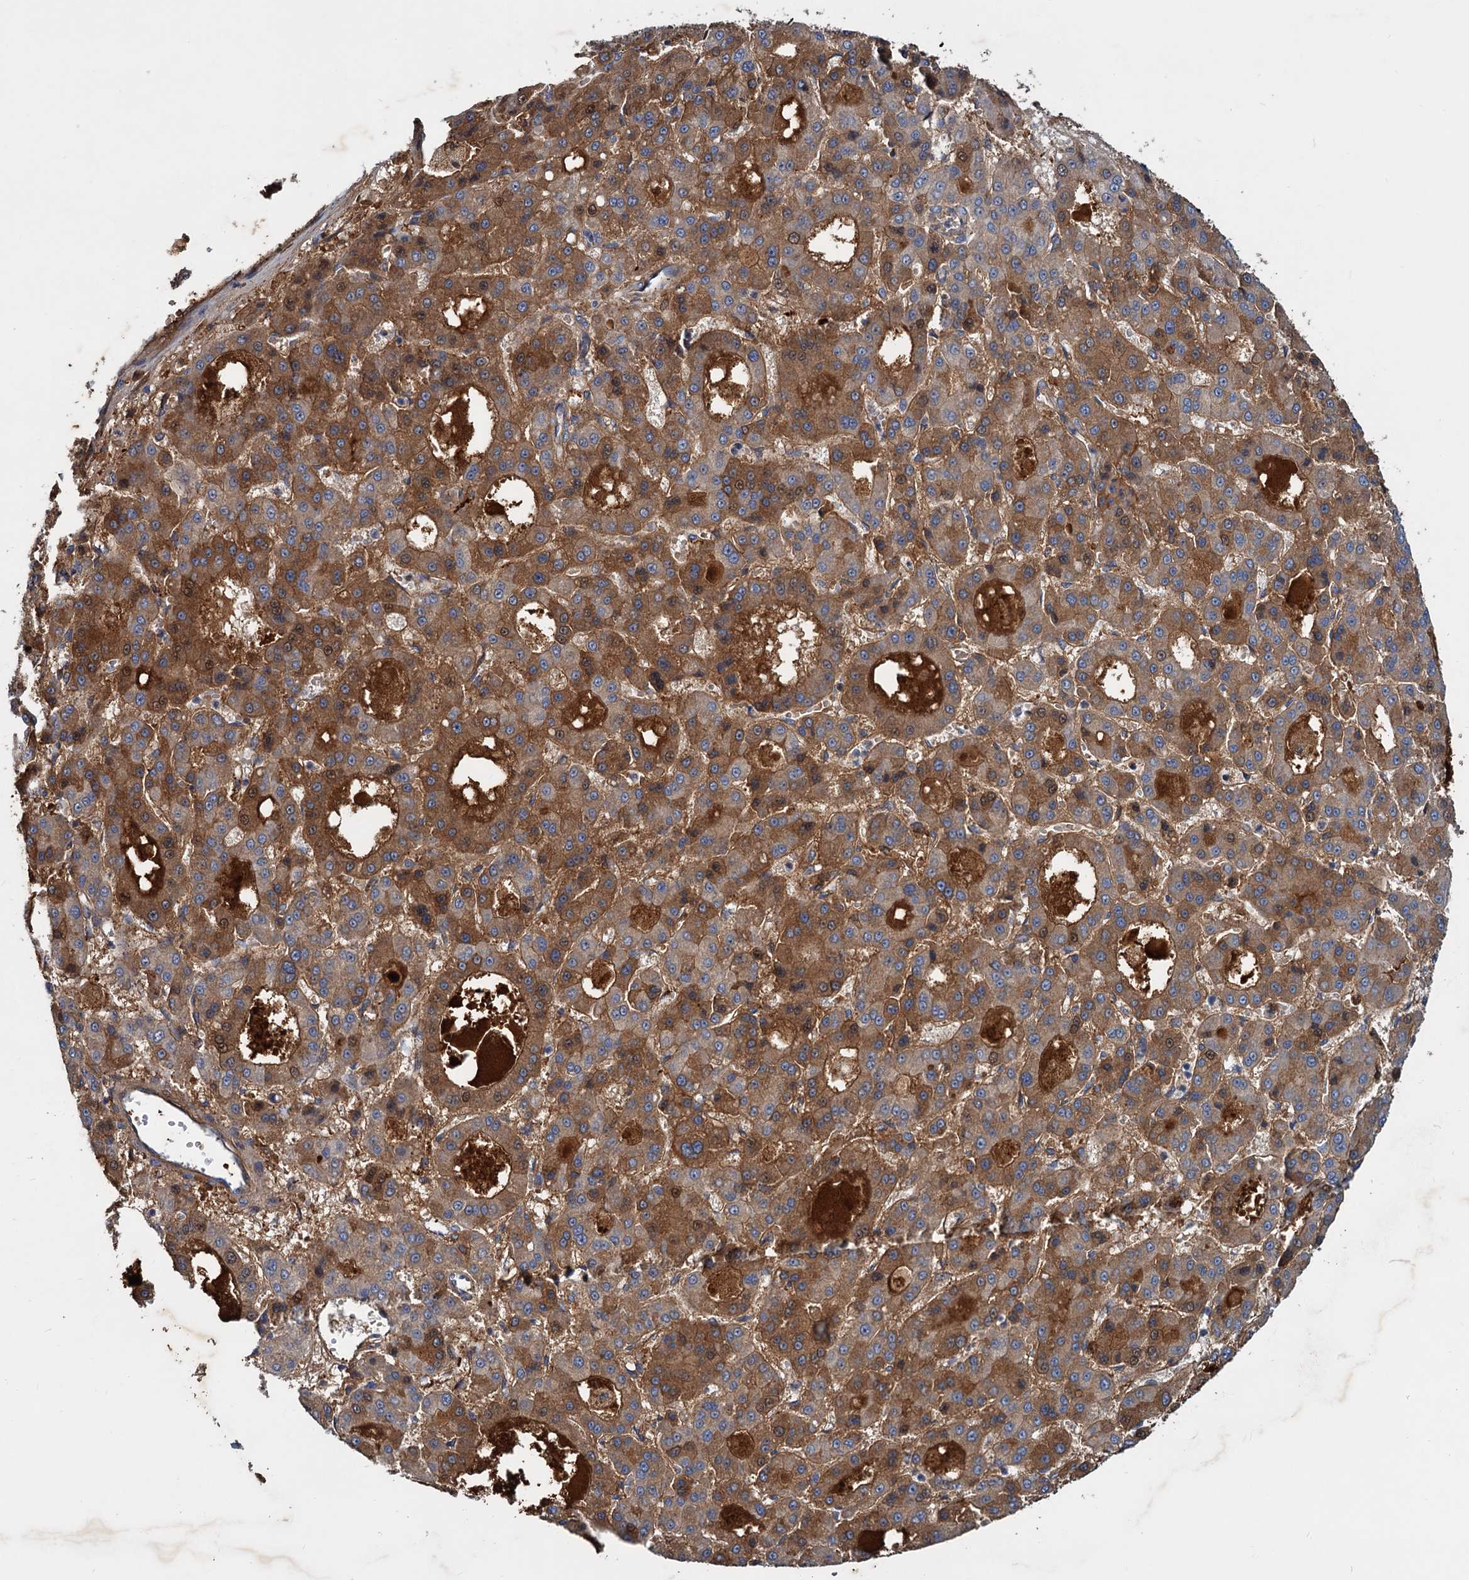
{"staining": {"intensity": "moderate", "quantity": ">75%", "location": "cytoplasmic/membranous"}, "tissue": "liver cancer", "cell_type": "Tumor cells", "image_type": "cancer", "snomed": [{"axis": "morphology", "description": "Carcinoma, Hepatocellular, NOS"}, {"axis": "topography", "description": "Liver"}], "caption": "This photomicrograph demonstrates immunohistochemistry (IHC) staining of human liver hepatocellular carcinoma, with medium moderate cytoplasmic/membranous positivity in about >75% of tumor cells.", "gene": "CHRD", "patient": {"sex": "male", "age": 70}}